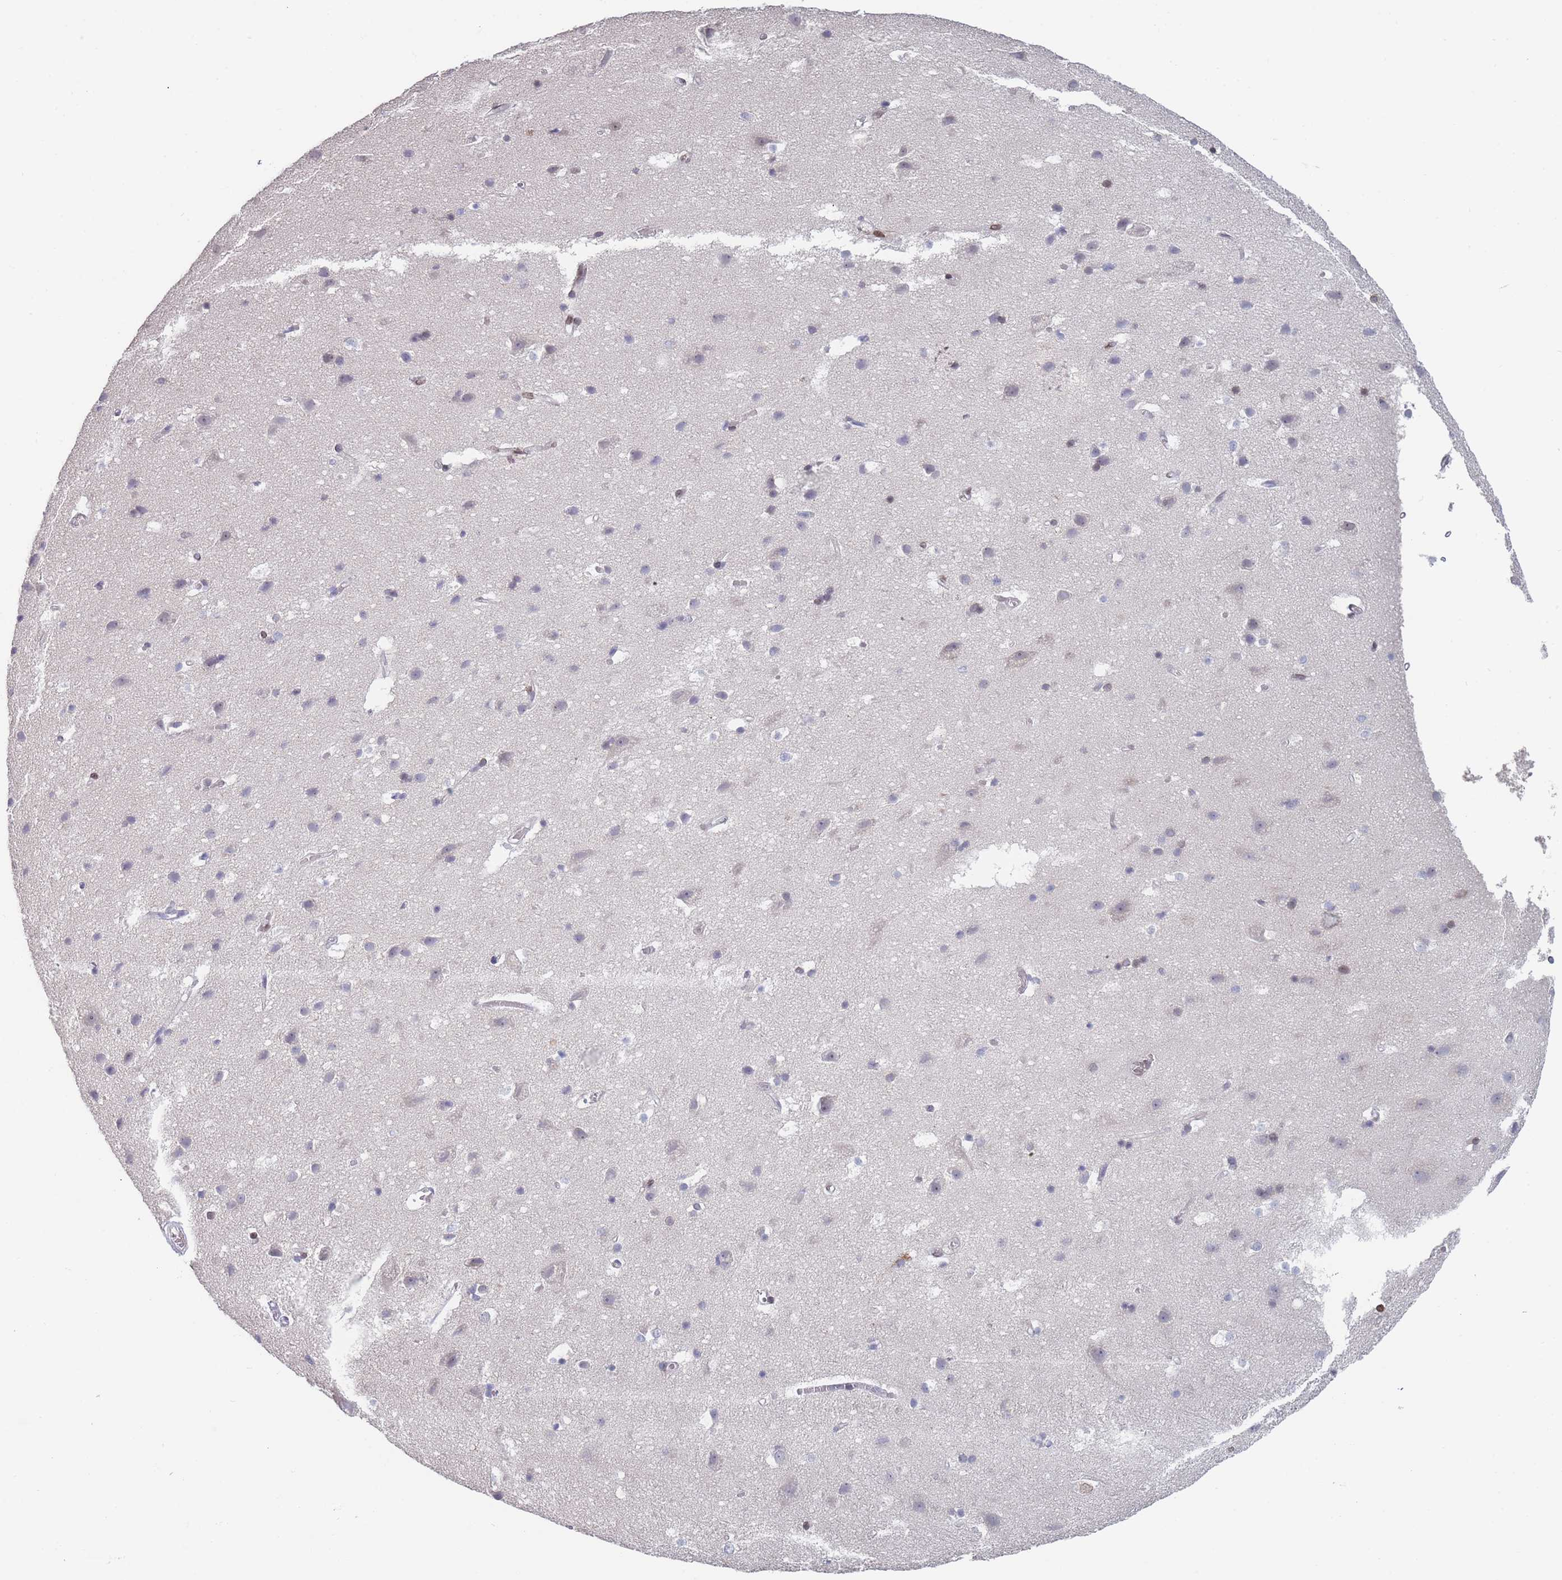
{"staining": {"intensity": "negative", "quantity": "none", "location": "none"}, "tissue": "cerebral cortex", "cell_type": "Endothelial cells", "image_type": "normal", "snomed": [{"axis": "morphology", "description": "Normal tissue, NOS"}, {"axis": "topography", "description": "Cerebral cortex"}], "caption": "Immunohistochemical staining of unremarkable cerebral cortex demonstrates no significant staining in endothelial cells.", "gene": "ZBTB1", "patient": {"sex": "male", "age": 54}}